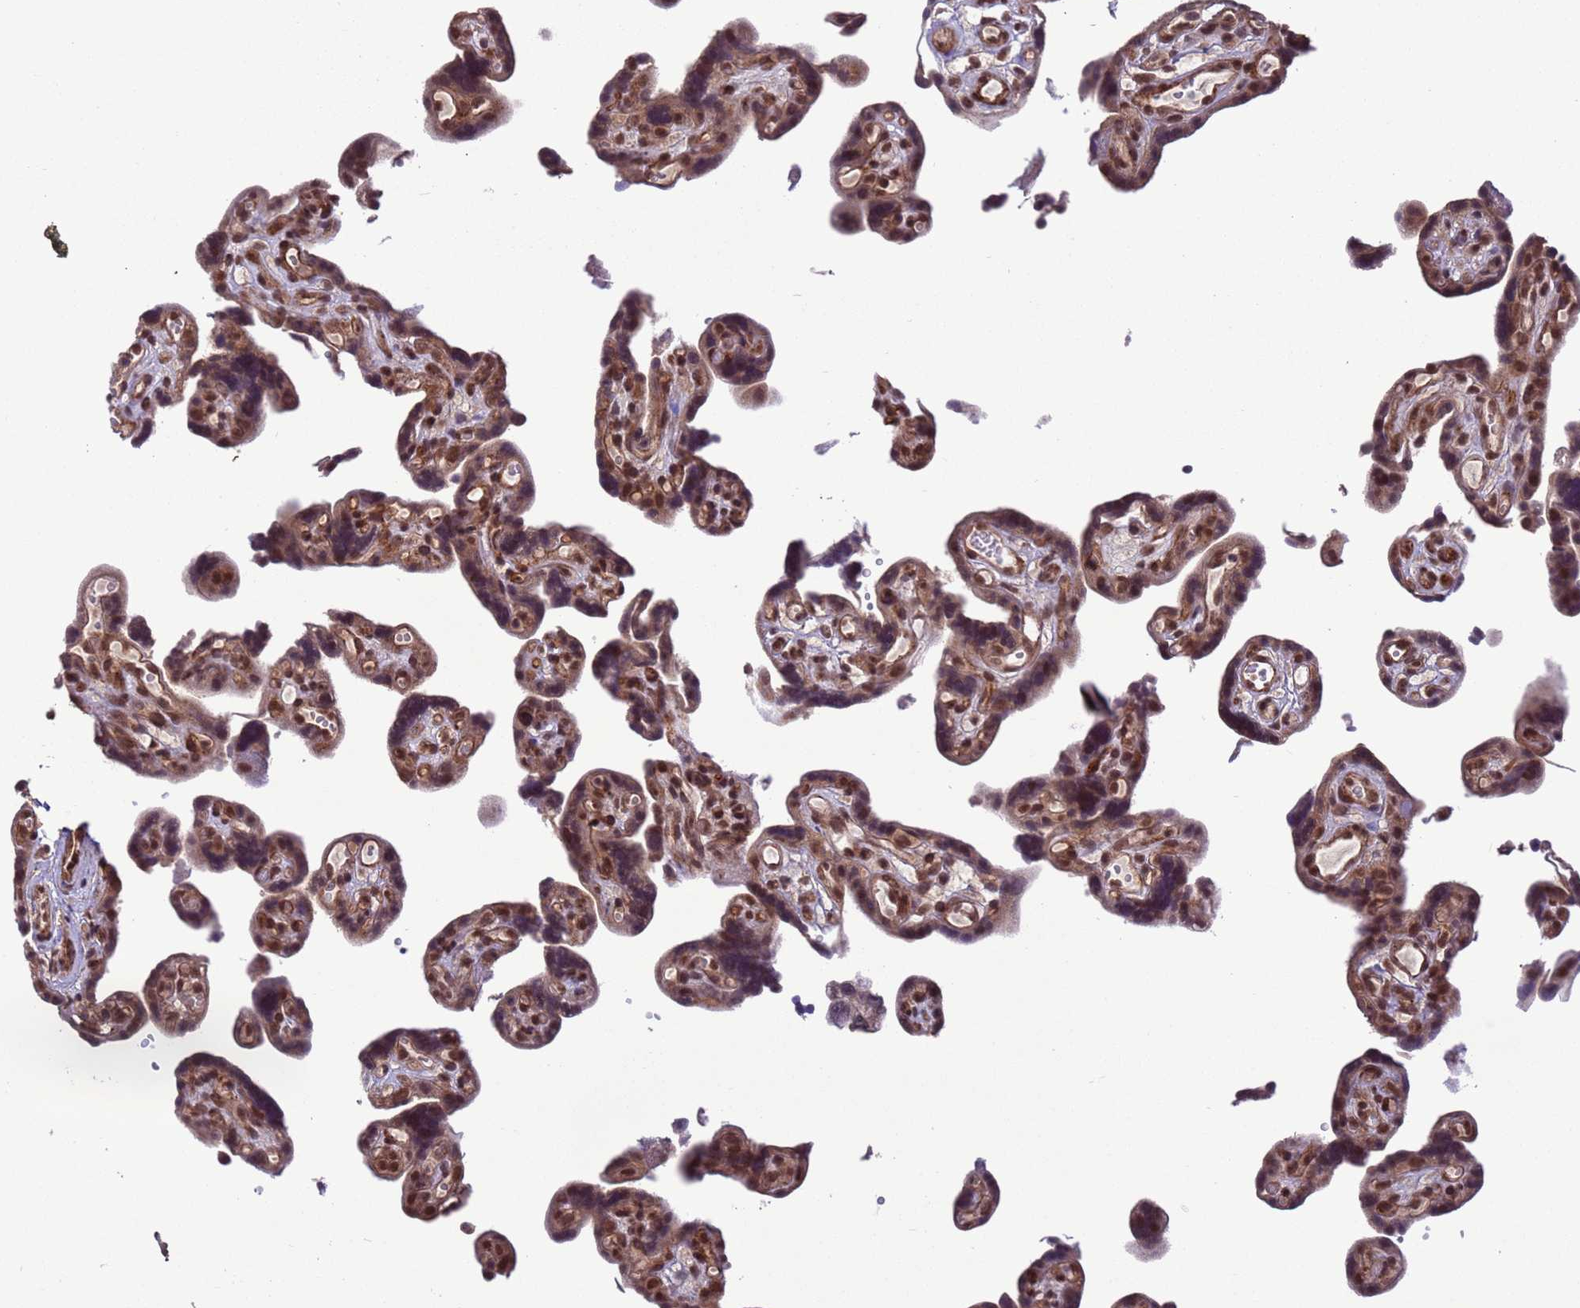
{"staining": {"intensity": "moderate", "quantity": ">75%", "location": "cytoplasmic/membranous,nuclear"}, "tissue": "placenta", "cell_type": "Decidual cells", "image_type": "normal", "snomed": [{"axis": "morphology", "description": "Normal tissue, NOS"}, {"axis": "topography", "description": "Placenta"}], "caption": "Placenta stained for a protein (brown) exhibits moderate cytoplasmic/membranous,nuclear positive staining in approximately >75% of decidual cells.", "gene": "VSTM4", "patient": {"sex": "female", "age": 30}}